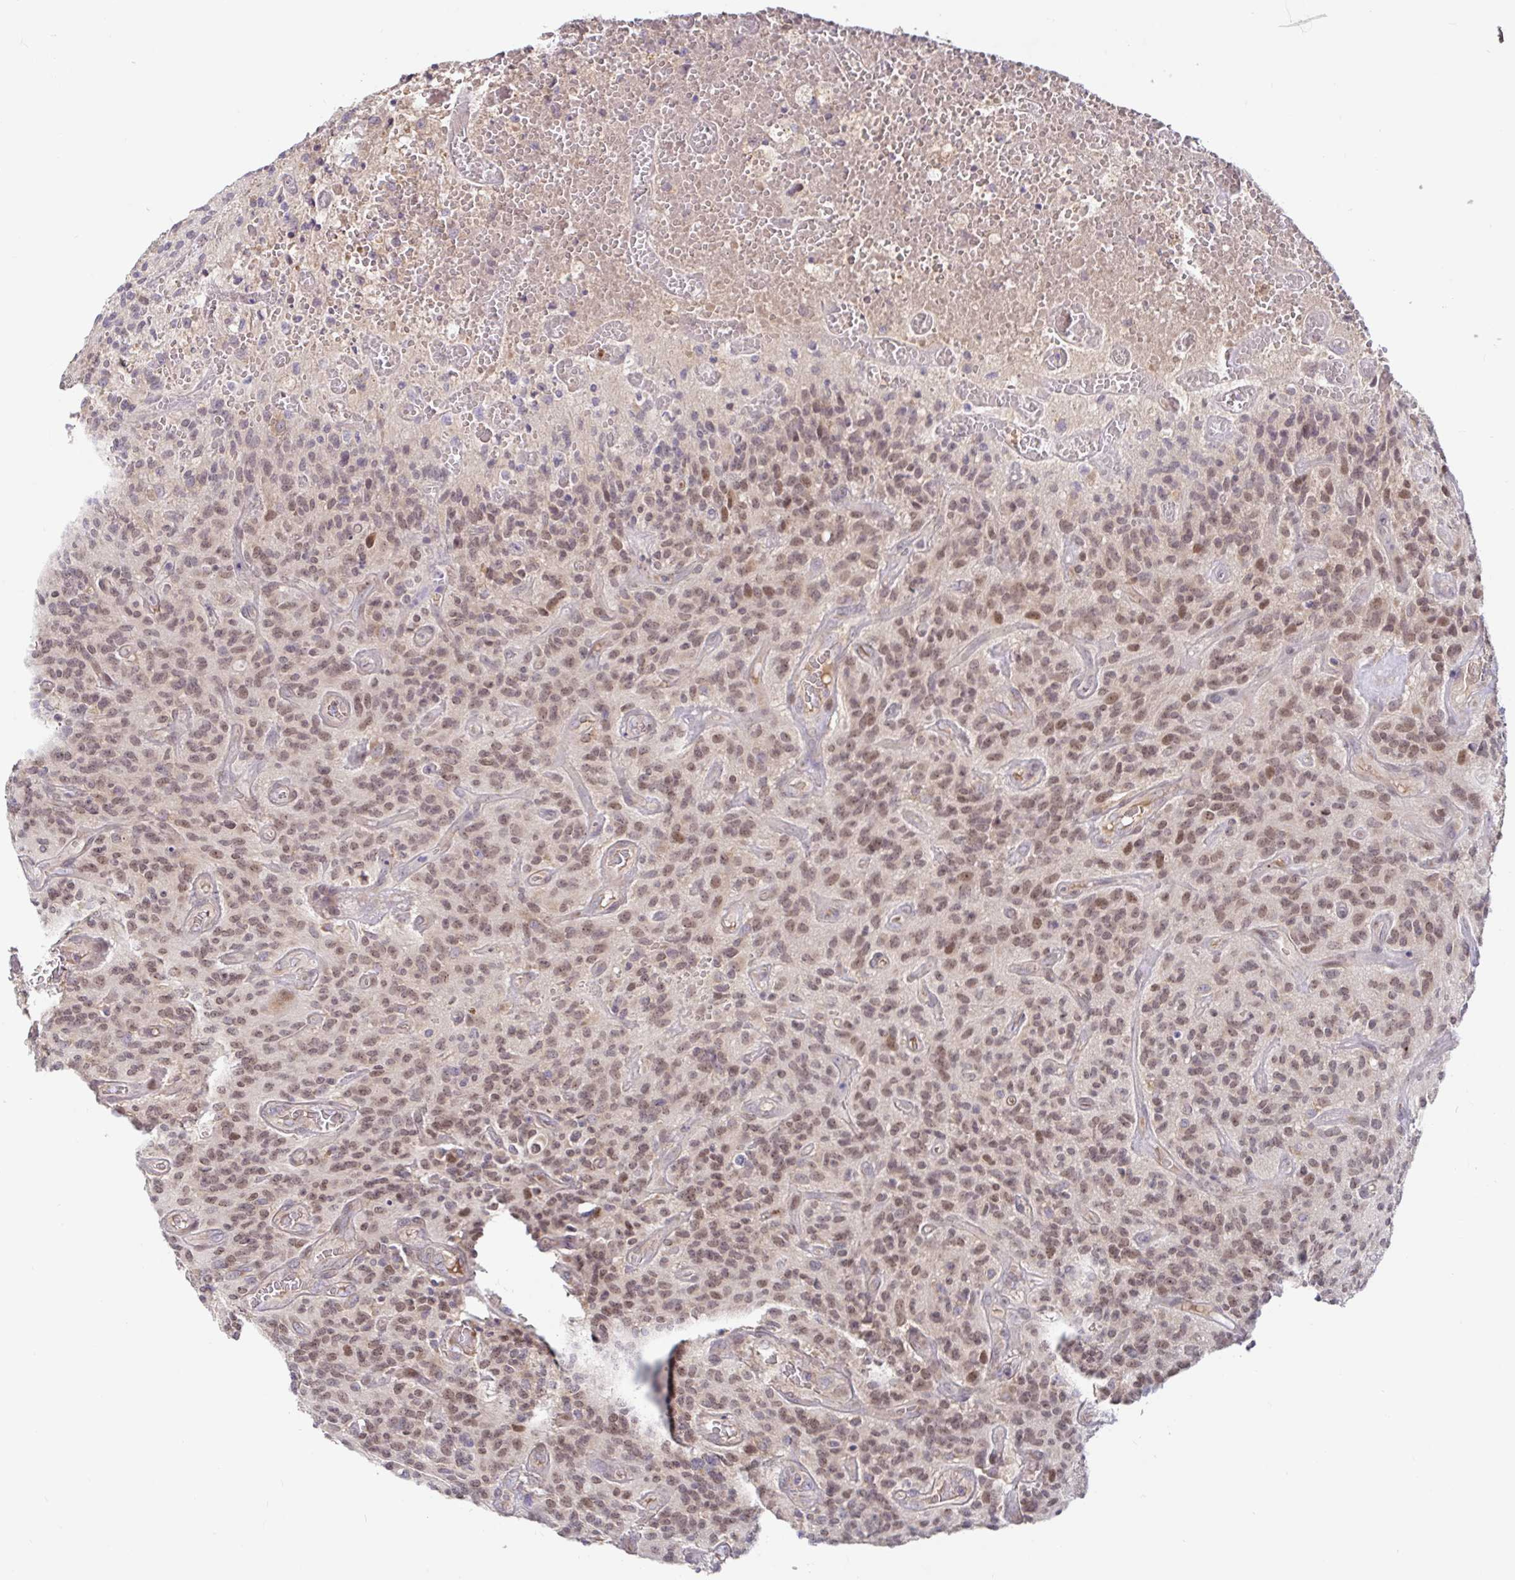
{"staining": {"intensity": "moderate", "quantity": ">75%", "location": "nuclear"}, "tissue": "glioma", "cell_type": "Tumor cells", "image_type": "cancer", "snomed": [{"axis": "morphology", "description": "Glioma, malignant, High grade"}, {"axis": "topography", "description": "Brain"}], "caption": "Glioma stained with a brown dye reveals moderate nuclear positive staining in about >75% of tumor cells.", "gene": "LARP1", "patient": {"sex": "male", "age": 76}}